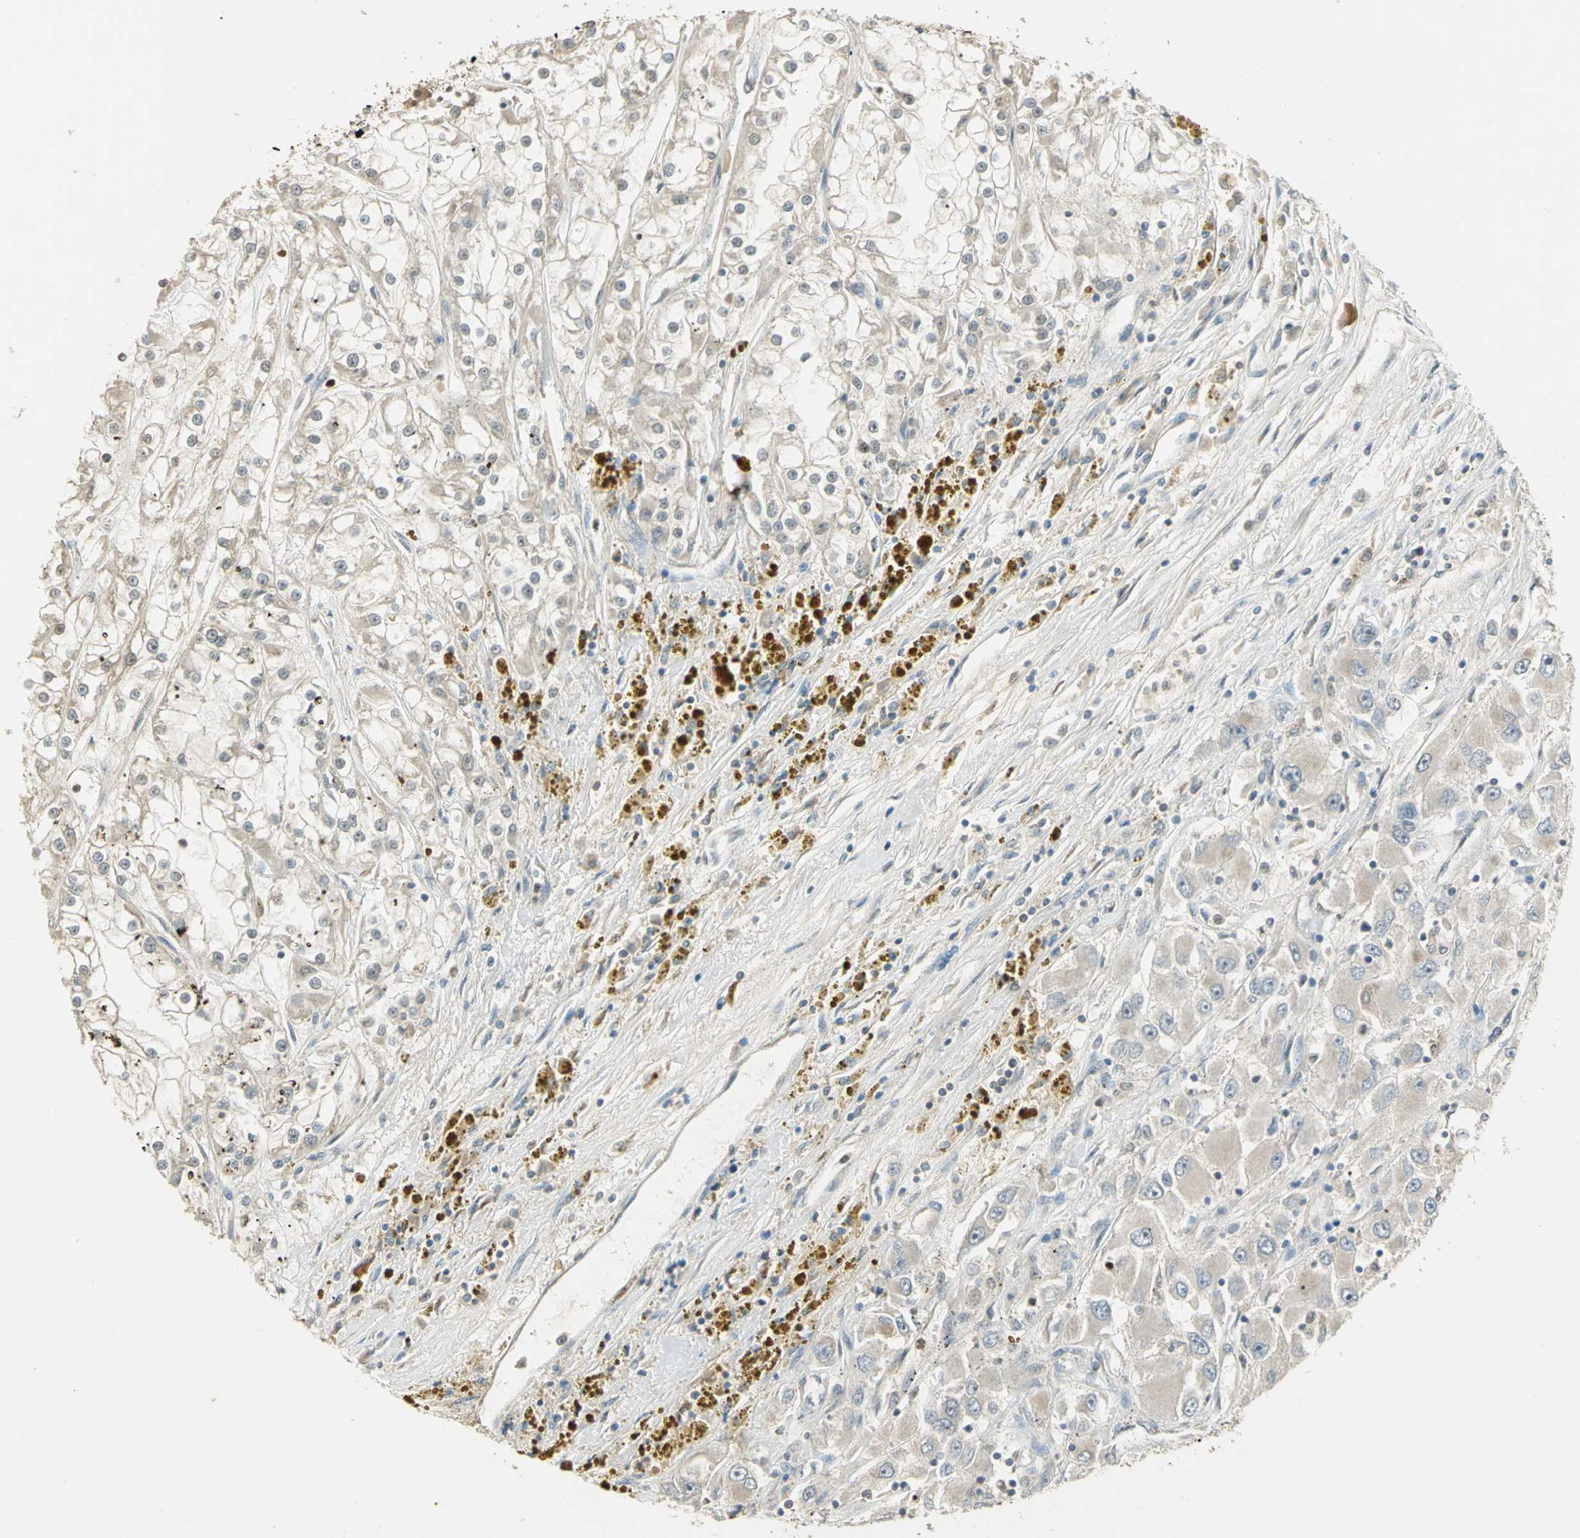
{"staining": {"intensity": "weak", "quantity": "25%-75%", "location": "cytoplasmic/membranous"}, "tissue": "renal cancer", "cell_type": "Tumor cells", "image_type": "cancer", "snomed": [{"axis": "morphology", "description": "Adenocarcinoma, NOS"}, {"axis": "topography", "description": "Kidney"}], "caption": "IHC image of human renal cancer (adenocarcinoma) stained for a protein (brown), which exhibits low levels of weak cytoplasmic/membranous expression in approximately 25%-75% of tumor cells.", "gene": "BIRC2", "patient": {"sex": "female", "age": 52}}